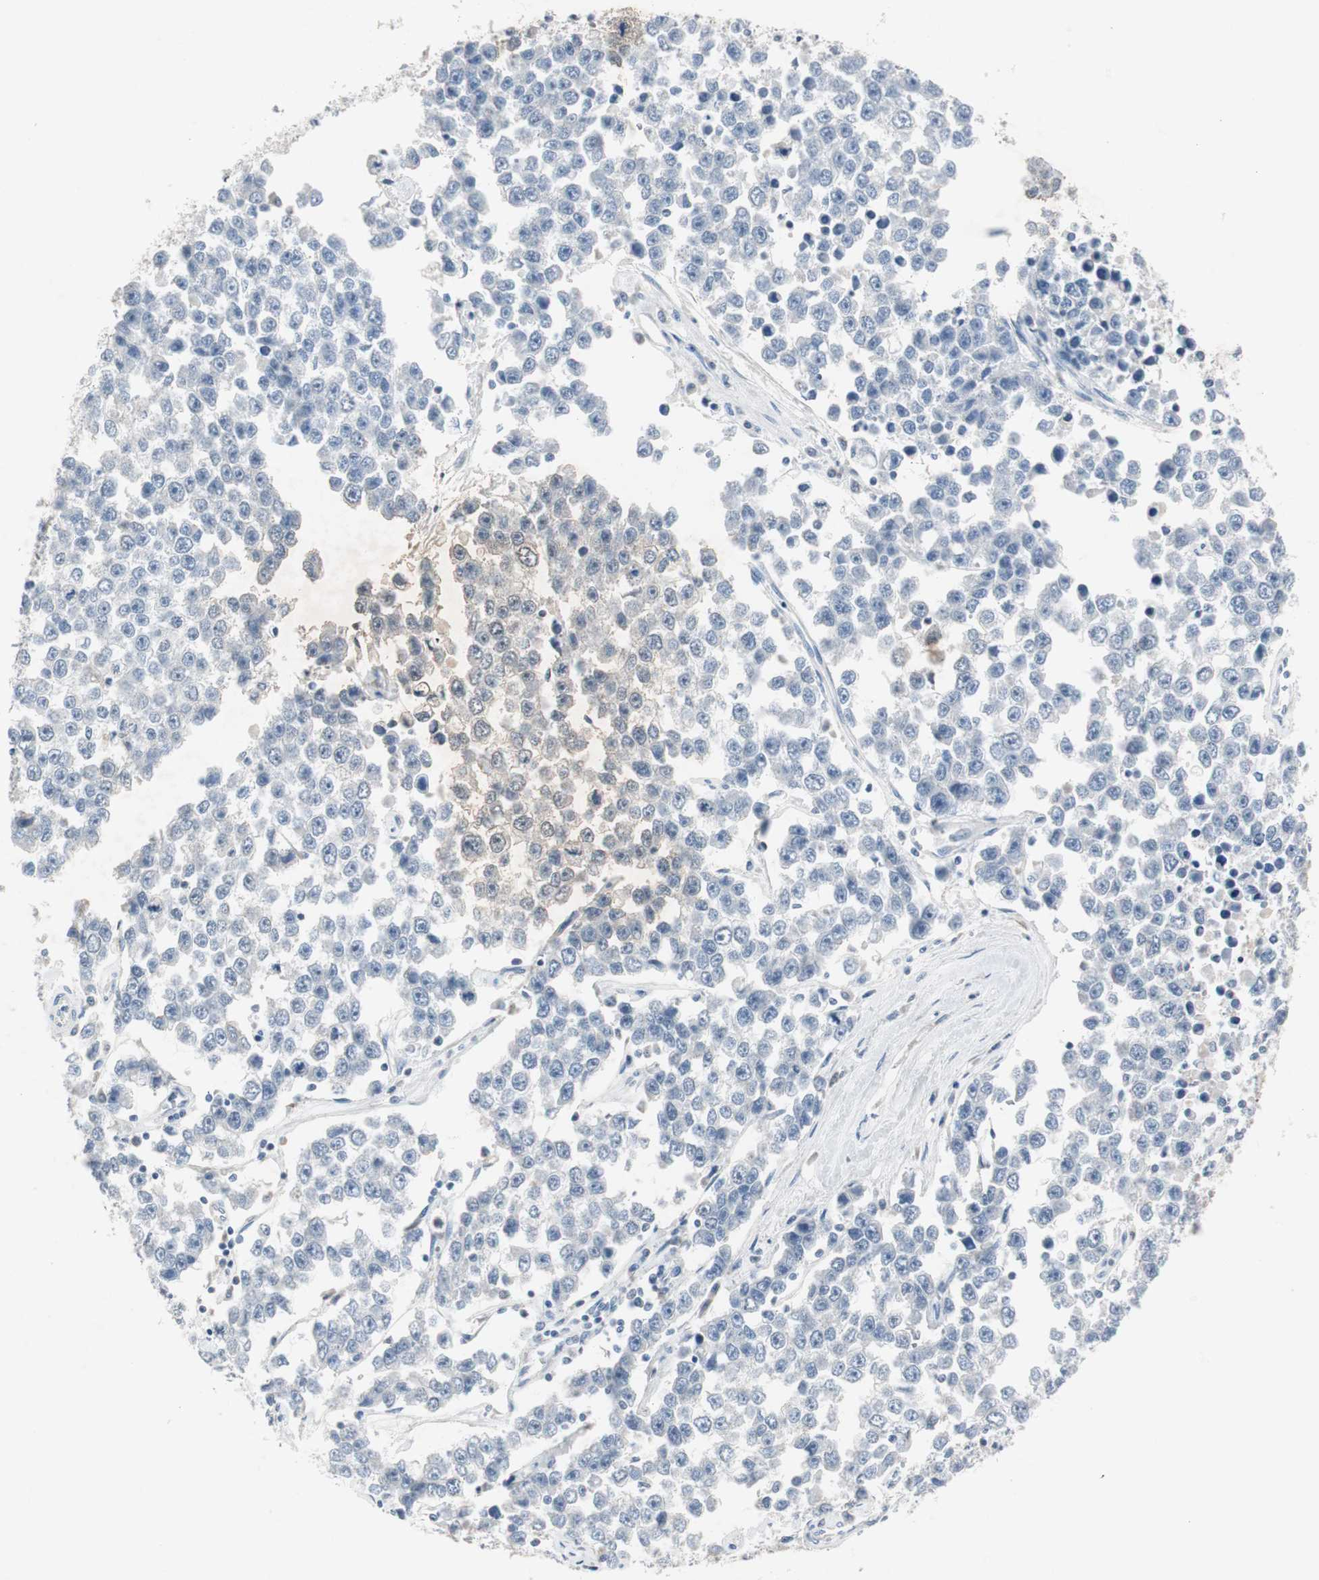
{"staining": {"intensity": "negative", "quantity": "none", "location": "none"}, "tissue": "testis cancer", "cell_type": "Tumor cells", "image_type": "cancer", "snomed": [{"axis": "morphology", "description": "Seminoma, NOS"}, {"axis": "morphology", "description": "Carcinoma, Embryonal, NOS"}, {"axis": "topography", "description": "Testis"}], "caption": "The photomicrograph demonstrates no significant expression in tumor cells of testis cancer.", "gene": "TK1", "patient": {"sex": "male", "age": 52}}